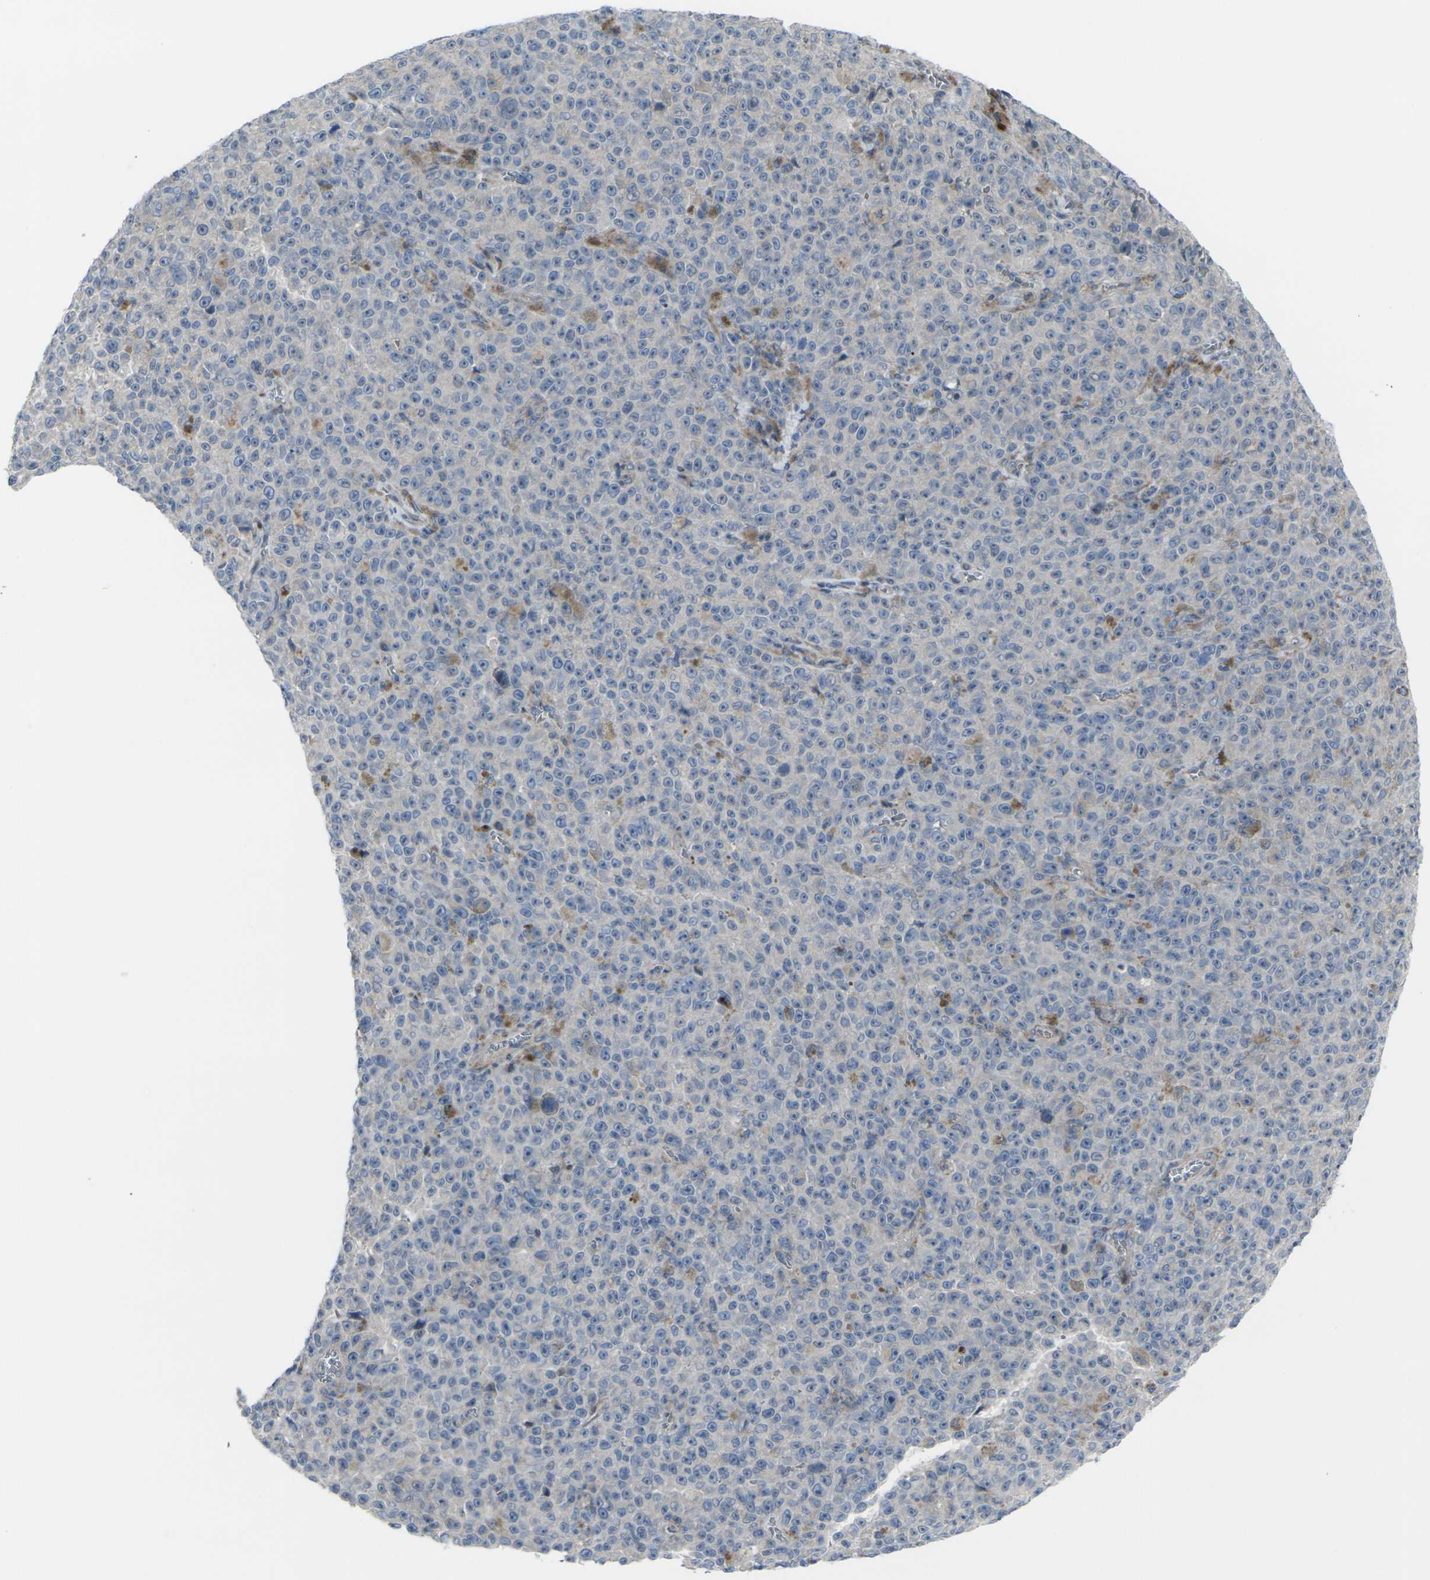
{"staining": {"intensity": "negative", "quantity": "none", "location": "none"}, "tissue": "melanoma", "cell_type": "Tumor cells", "image_type": "cancer", "snomed": [{"axis": "morphology", "description": "Malignant melanoma, NOS"}, {"axis": "topography", "description": "Skin"}], "caption": "Immunohistochemical staining of human malignant melanoma shows no significant staining in tumor cells.", "gene": "CCR10", "patient": {"sex": "female", "age": 82}}